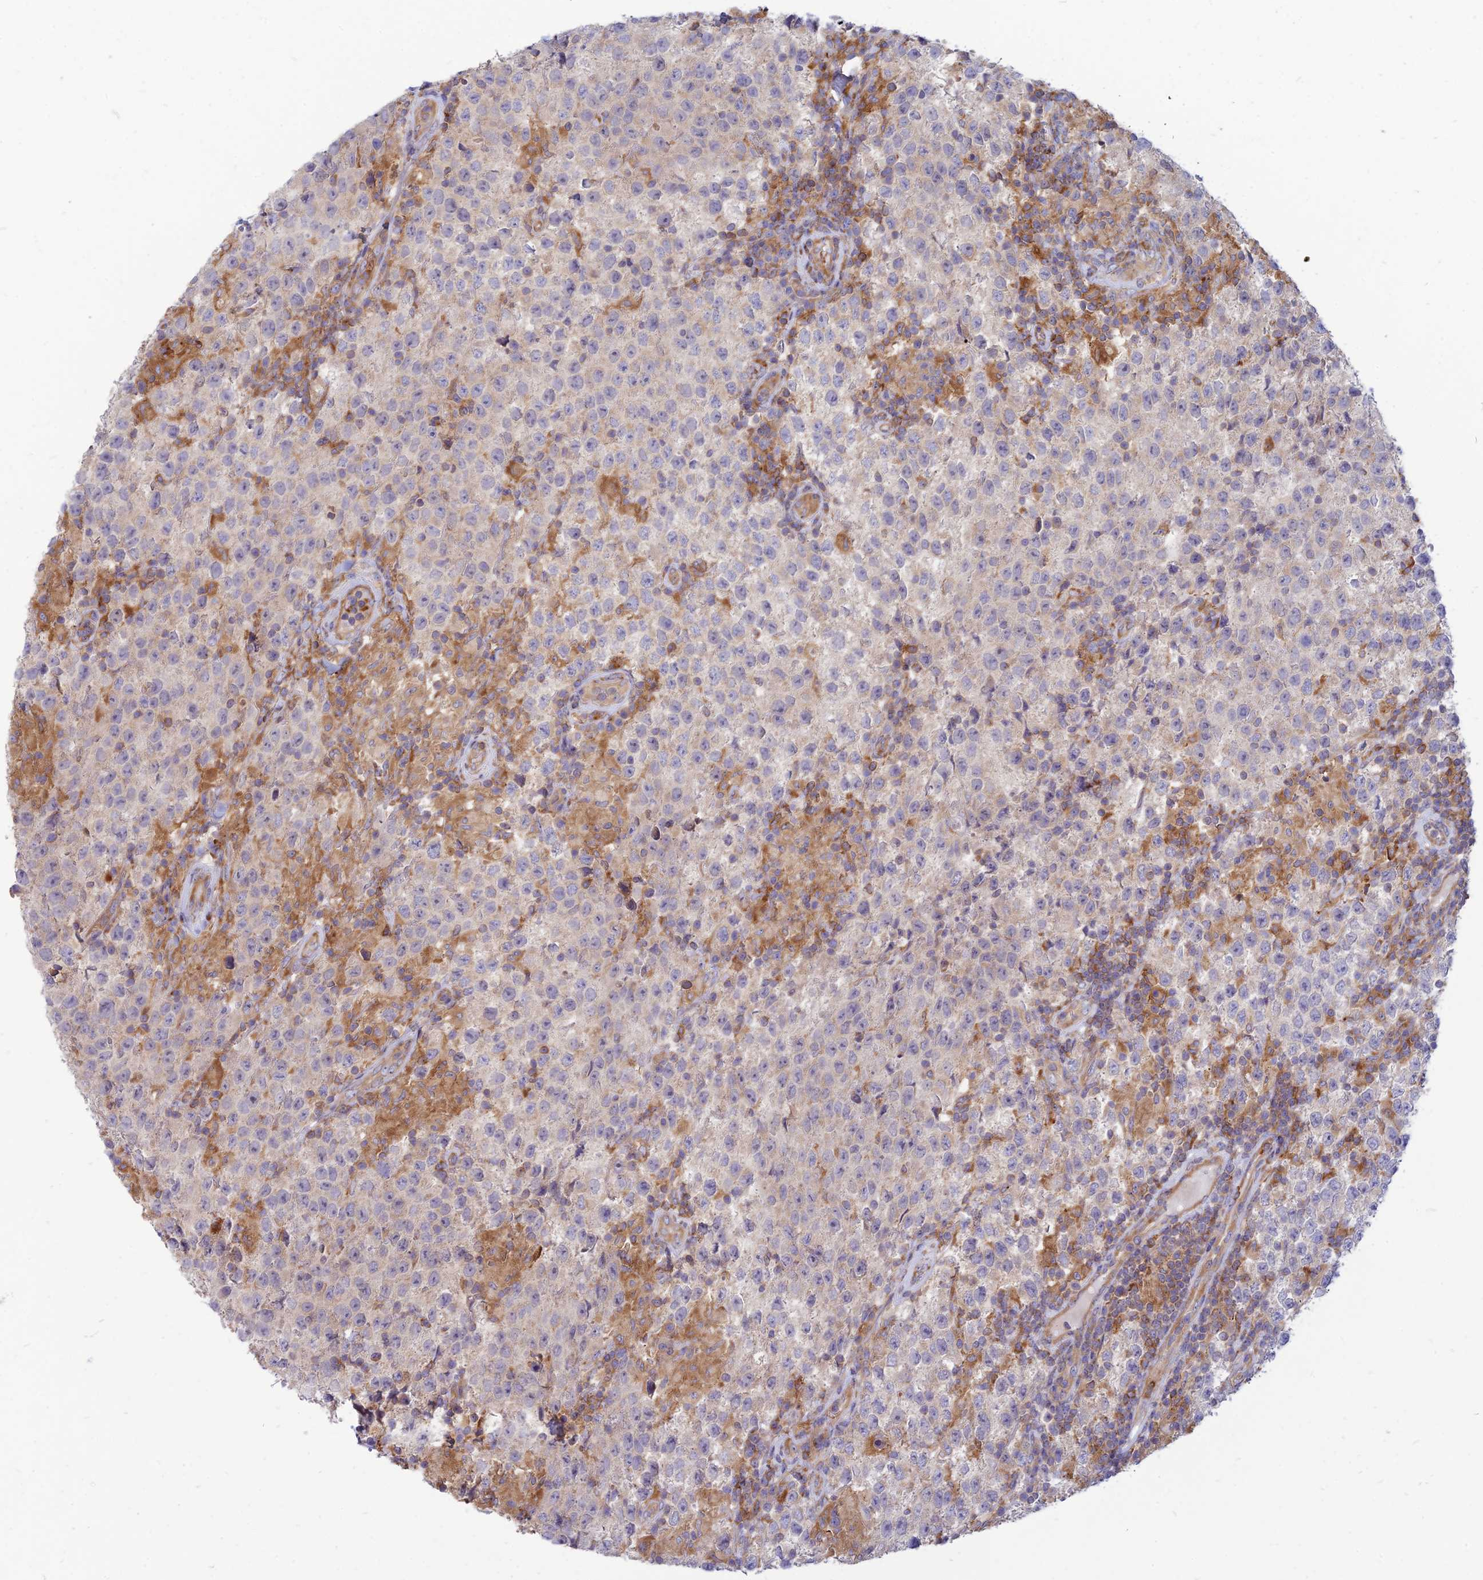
{"staining": {"intensity": "negative", "quantity": "none", "location": "none"}, "tissue": "testis cancer", "cell_type": "Tumor cells", "image_type": "cancer", "snomed": [{"axis": "morphology", "description": "Seminoma, NOS"}, {"axis": "morphology", "description": "Carcinoma, Embryonal, NOS"}, {"axis": "topography", "description": "Testis"}], "caption": "Photomicrograph shows no protein staining in tumor cells of testis cancer tissue.", "gene": "PHKA2", "patient": {"sex": "male", "age": 41}}